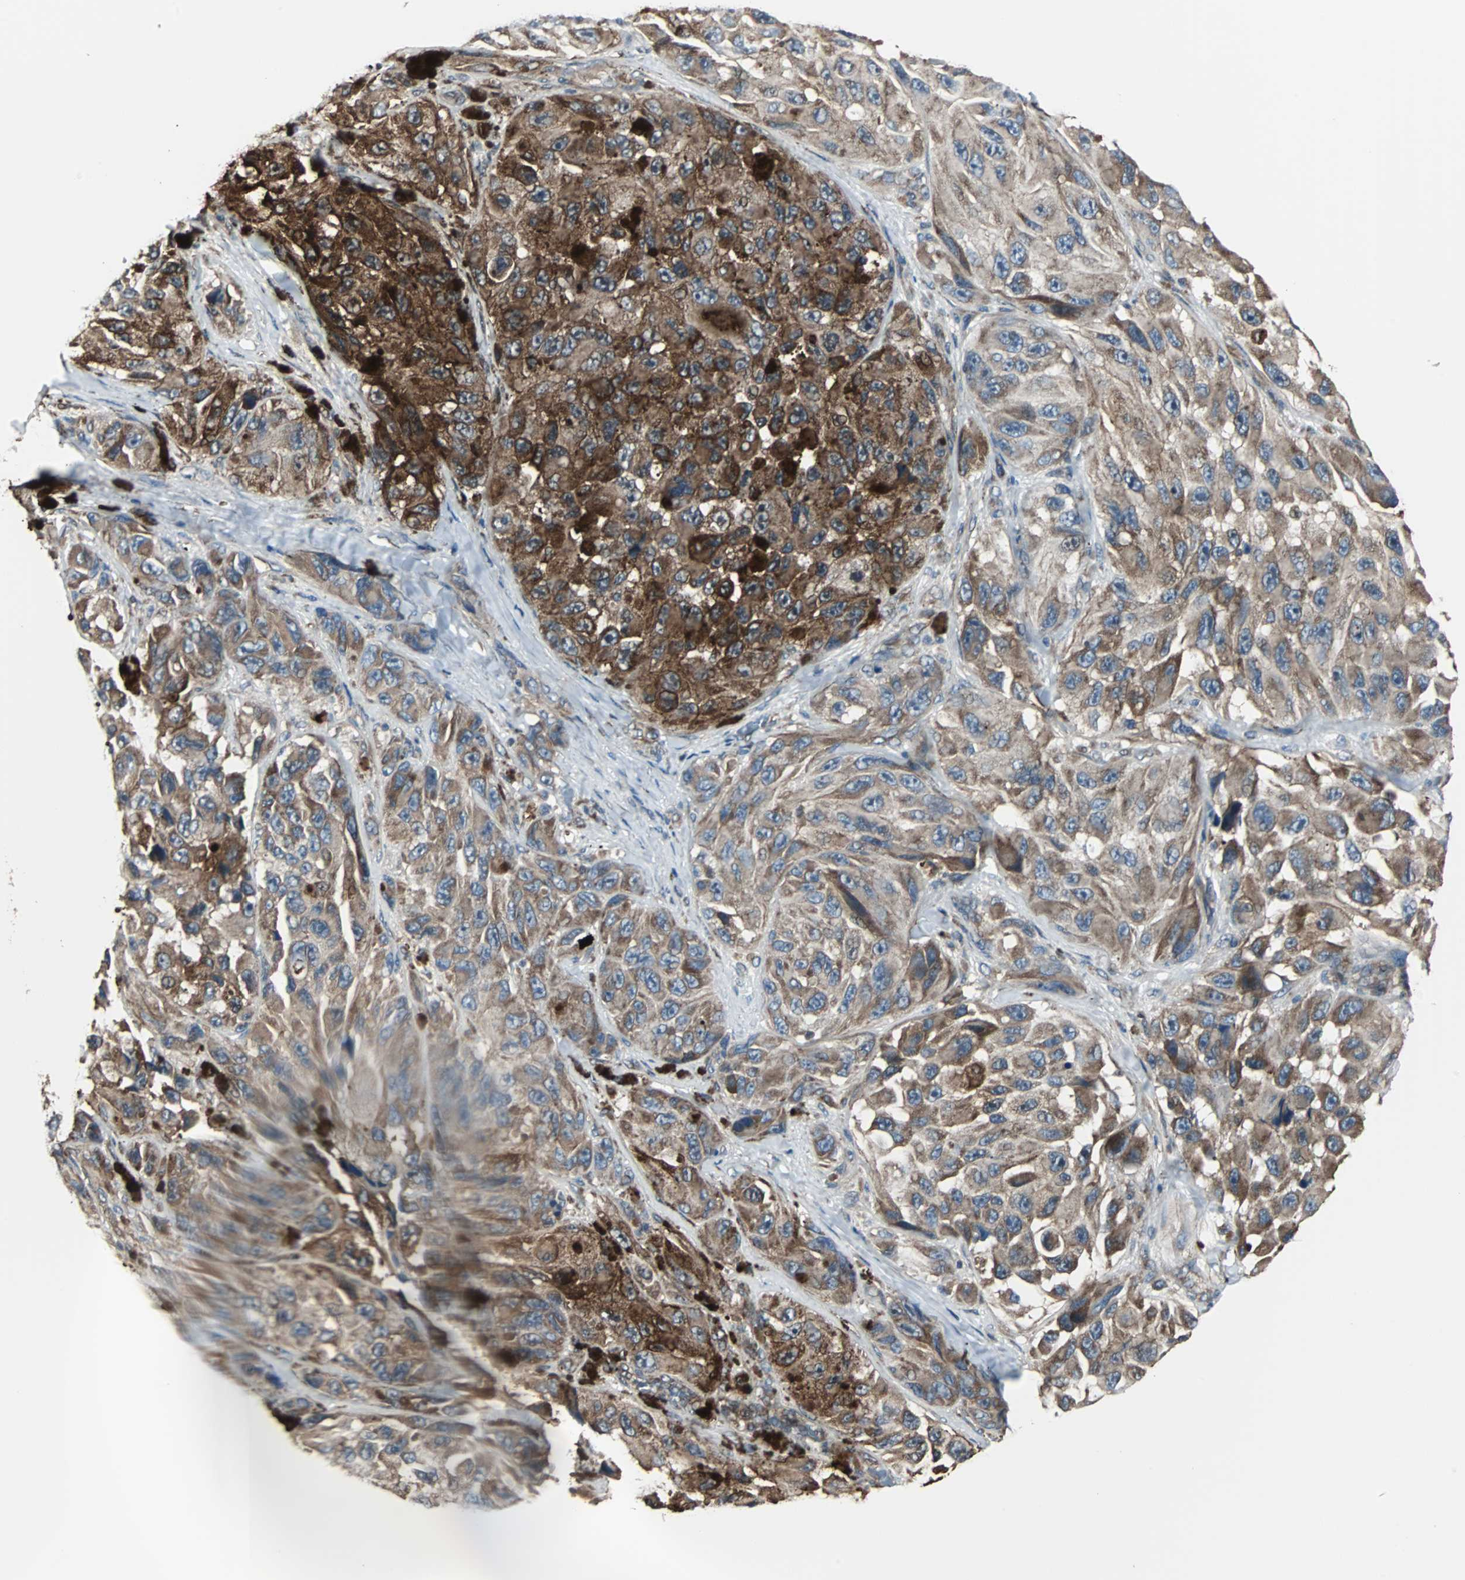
{"staining": {"intensity": "moderate", "quantity": ">75%", "location": "cytoplasmic/membranous"}, "tissue": "melanoma", "cell_type": "Tumor cells", "image_type": "cancer", "snomed": [{"axis": "morphology", "description": "Malignant melanoma, NOS"}, {"axis": "topography", "description": "Skin"}], "caption": "IHC micrograph of melanoma stained for a protein (brown), which exhibits medium levels of moderate cytoplasmic/membranous staining in about >75% of tumor cells.", "gene": "CHP1", "patient": {"sex": "female", "age": 73}}